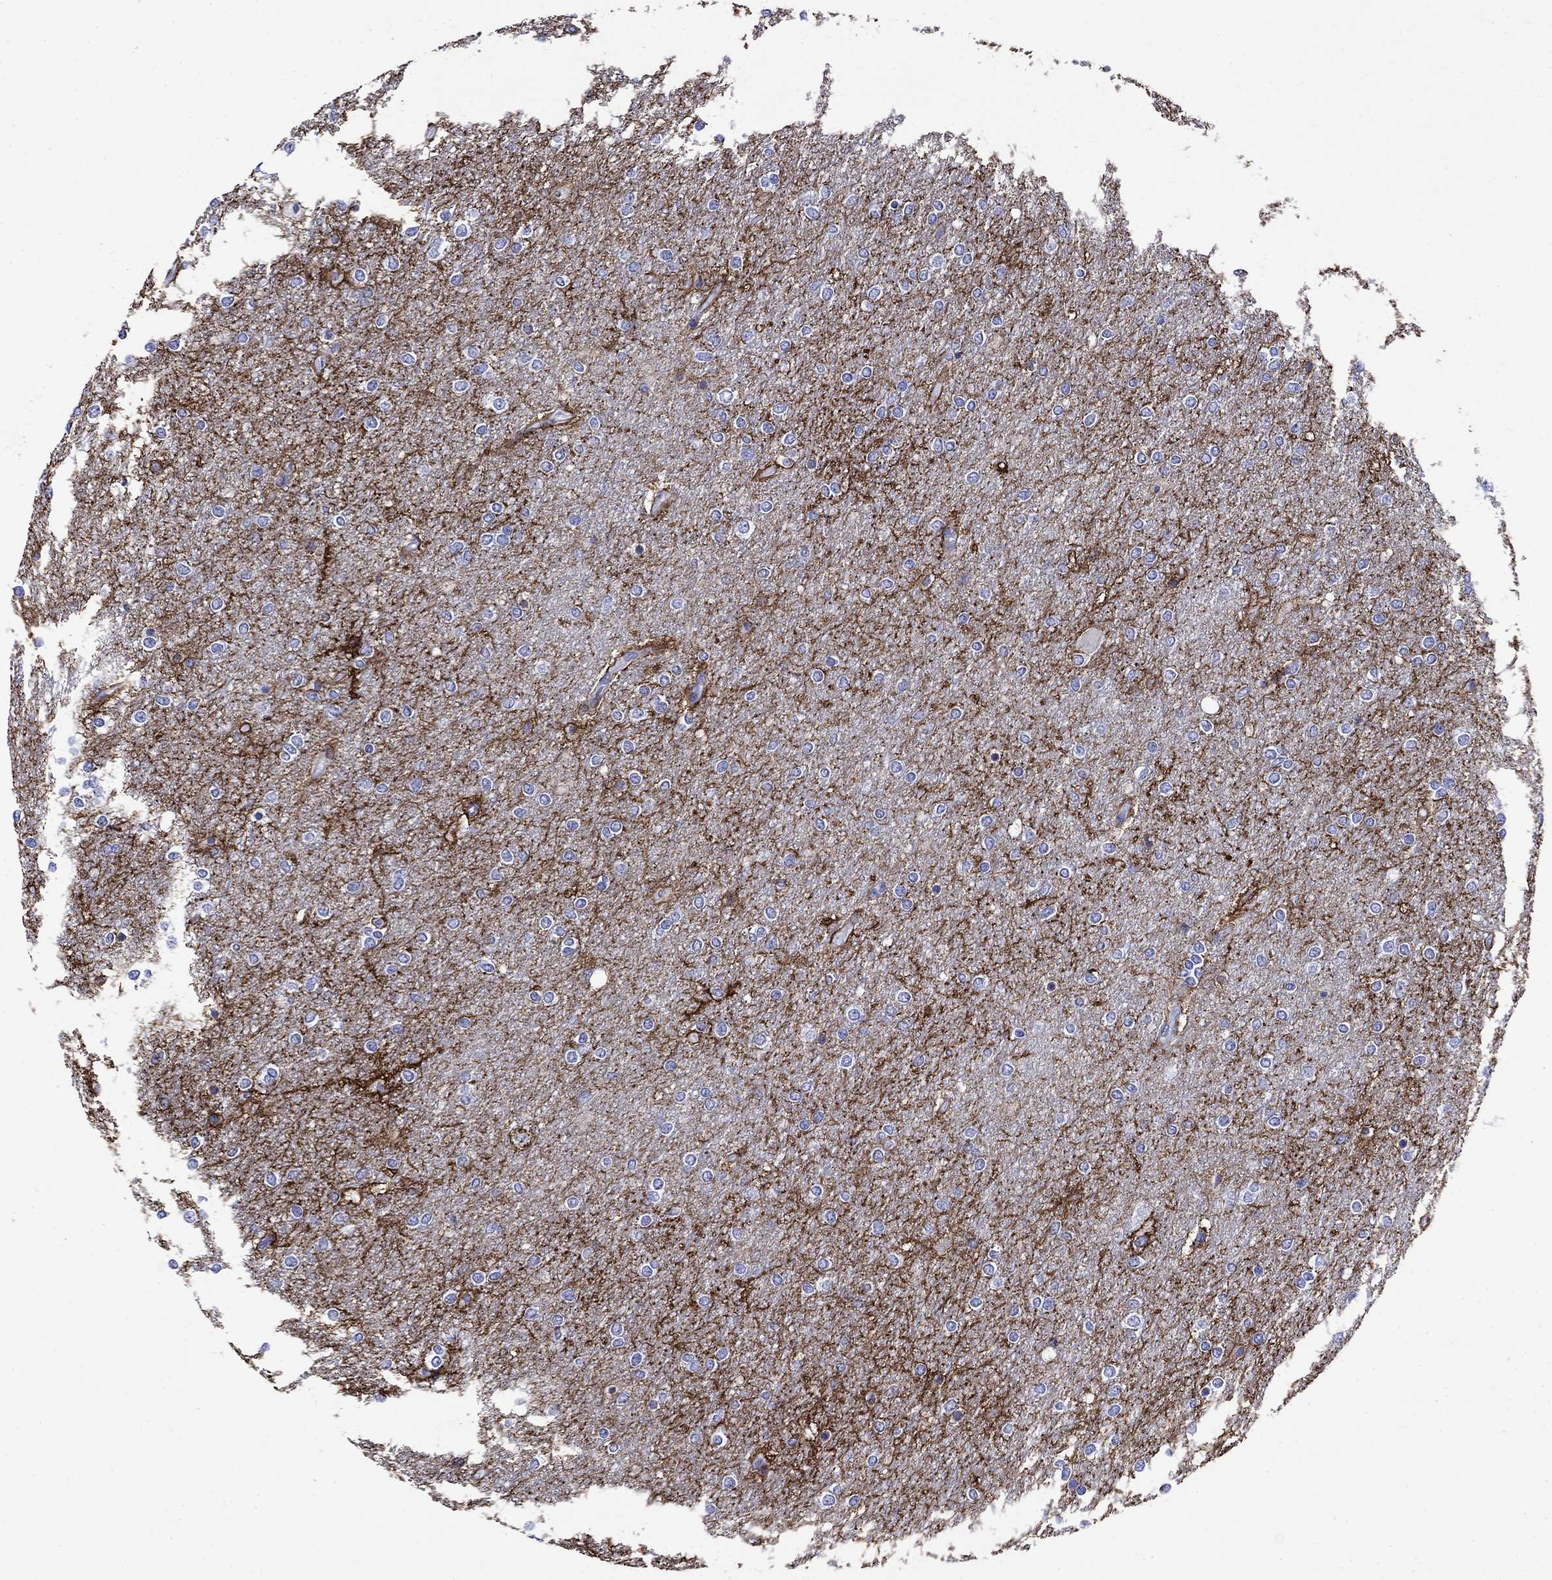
{"staining": {"intensity": "negative", "quantity": "none", "location": "none"}, "tissue": "glioma", "cell_type": "Tumor cells", "image_type": "cancer", "snomed": [{"axis": "morphology", "description": "Glioma, malignant, High grade"}, {"axis": "topography", "description": "Brain"}], "caption": "Immunohistochemical staining of malignant high-grade glioma exhibits no significant positivity in tumor cells. (DAB immunohistochemistry (IHC) with hematoxylin counter stain).", "gene": "SLC1A2", "patient": {"sex": "female", "age": 61}}